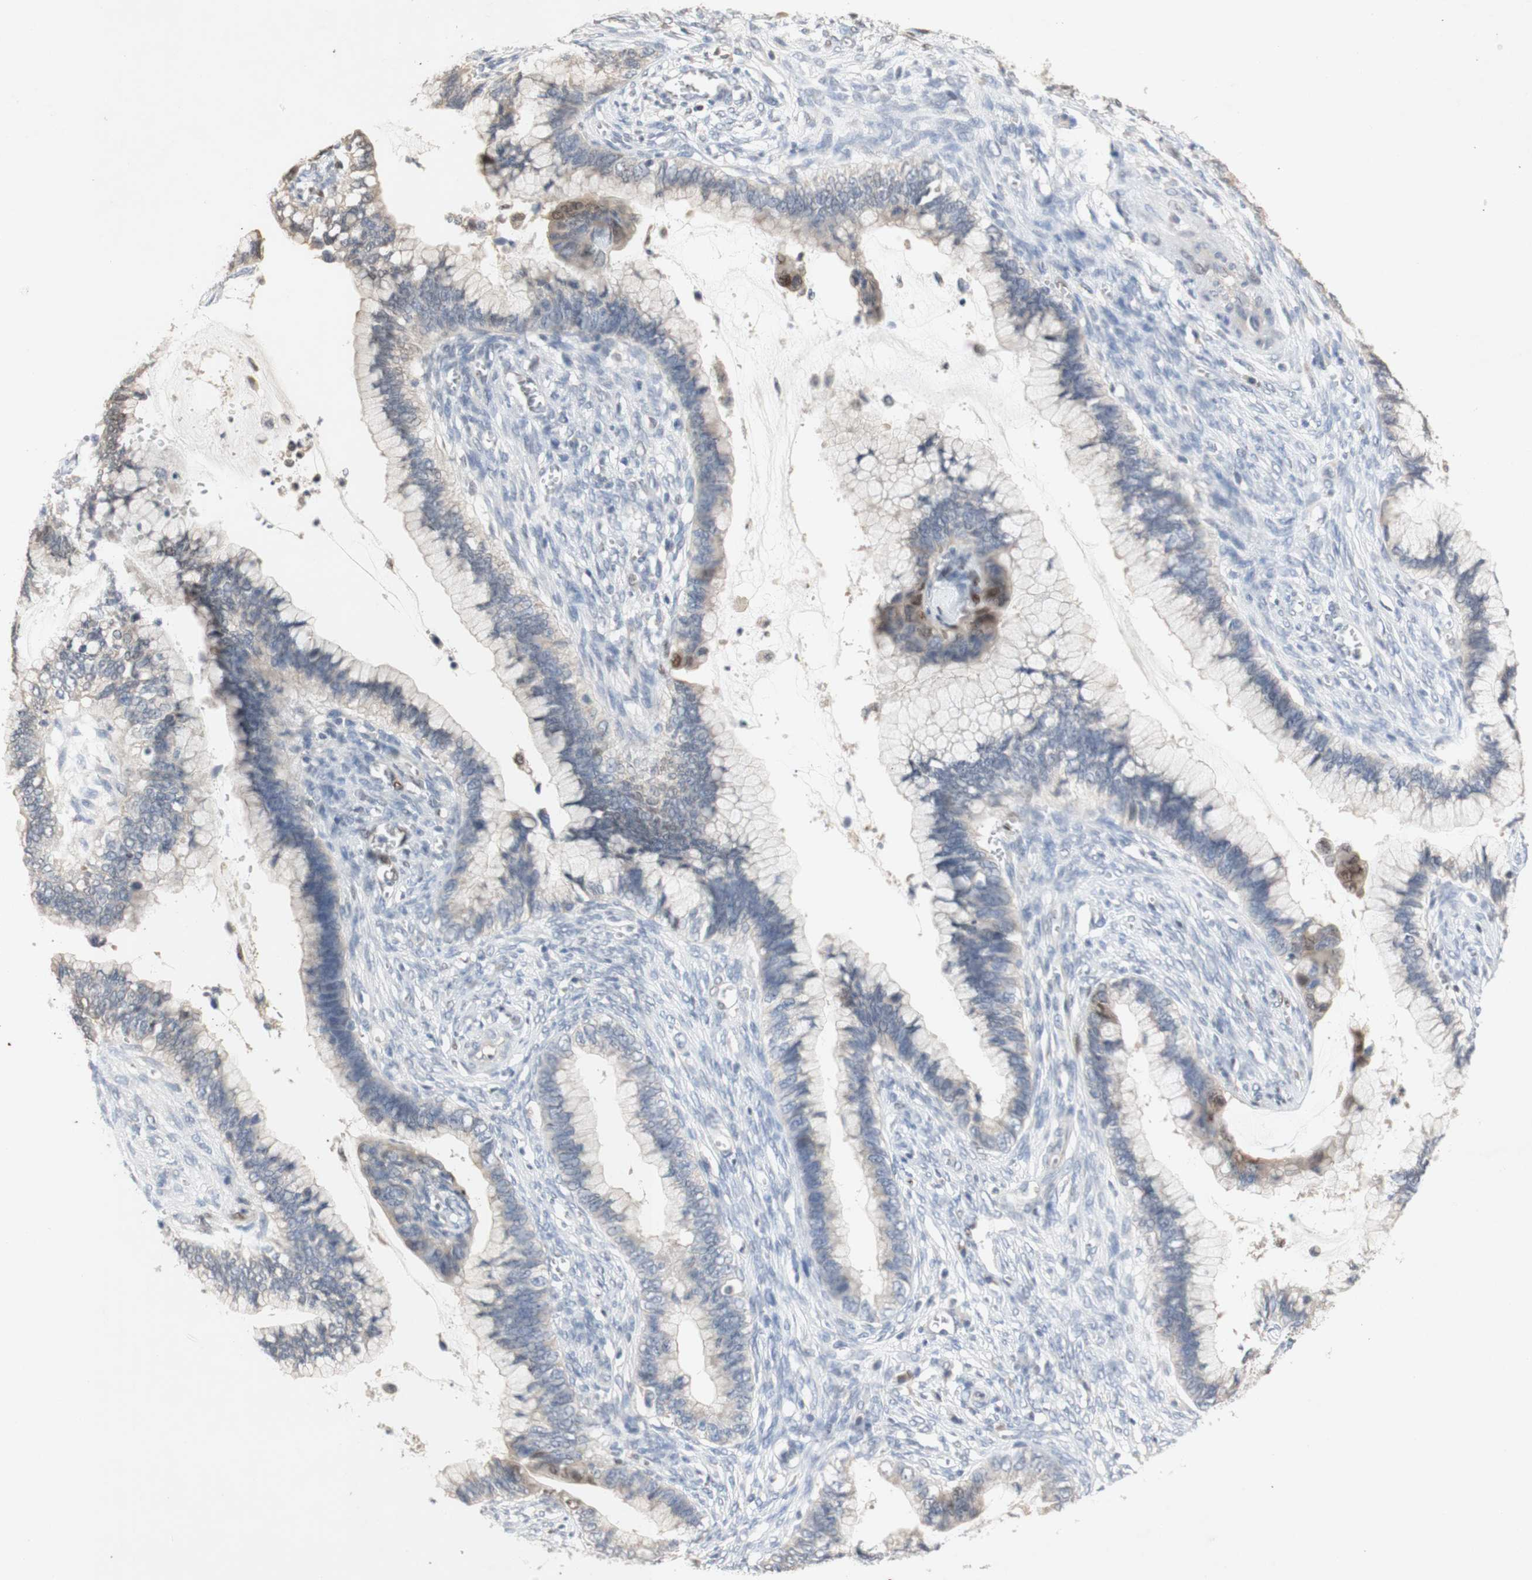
{"staining": {"intensity": "negative", "quantity": "none", "location": "none"}, "tissue": "cervical cancer", "cell_type": "Tumor cells", "image_type": "cancer", "snomed": [{"axis": "morphology", "description": "Adenocarcinoma, NOS"}, {"axis": "topography", "description": "Cervix"}], "caption": "A high-resolution micrograph shows immunohistochemistry staining of cervical adenocarcinoma, which displays no significant expression in tumor cells.", "gene": "FOSB", "patient": {"sex": "female", "age": 44}}